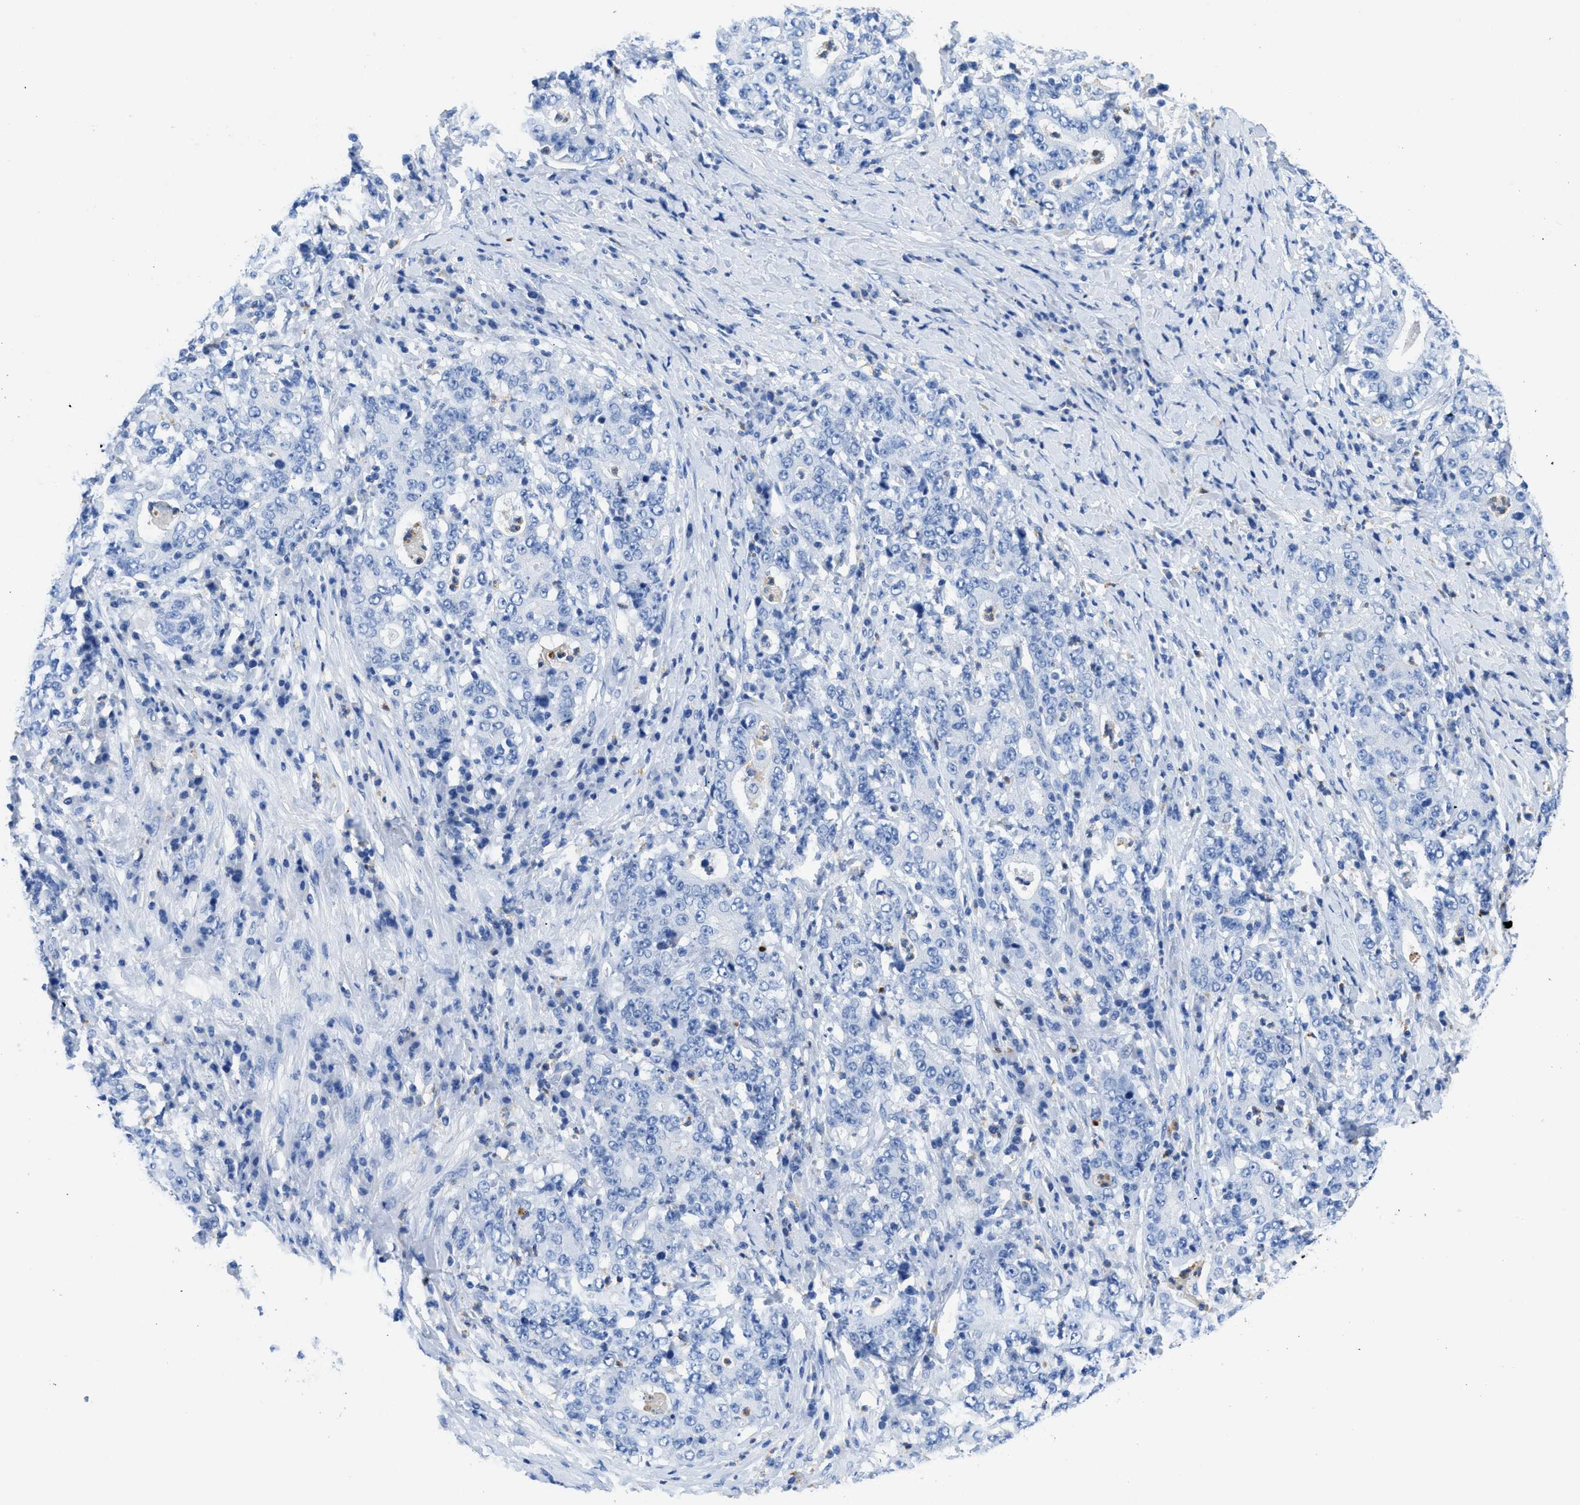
{"staining": {"intensity": "negative", "quantity": "none", "location": "none"}, "tissue": "stomach cancer", "cell_type": "Tumor cells", "image_type": "cancer", "snomed": [{"axis": "morphology", "description": "Normal tissue, NOS"}, {"axis": "morphology", "description": "Adenocarcinoma, NOS"}, {"axis": "topography", "description": "Stomach, upper"}, {"axis": "topography", "description": "Stomach"}], "caption": "This image is of stomach cancer stained with IHC to label a protein in brown with the nuclei are counter-stained blue. There is no staining in tumor cells.", "gene": "NEB", "patient": {"sex": "male", "age": 59}}